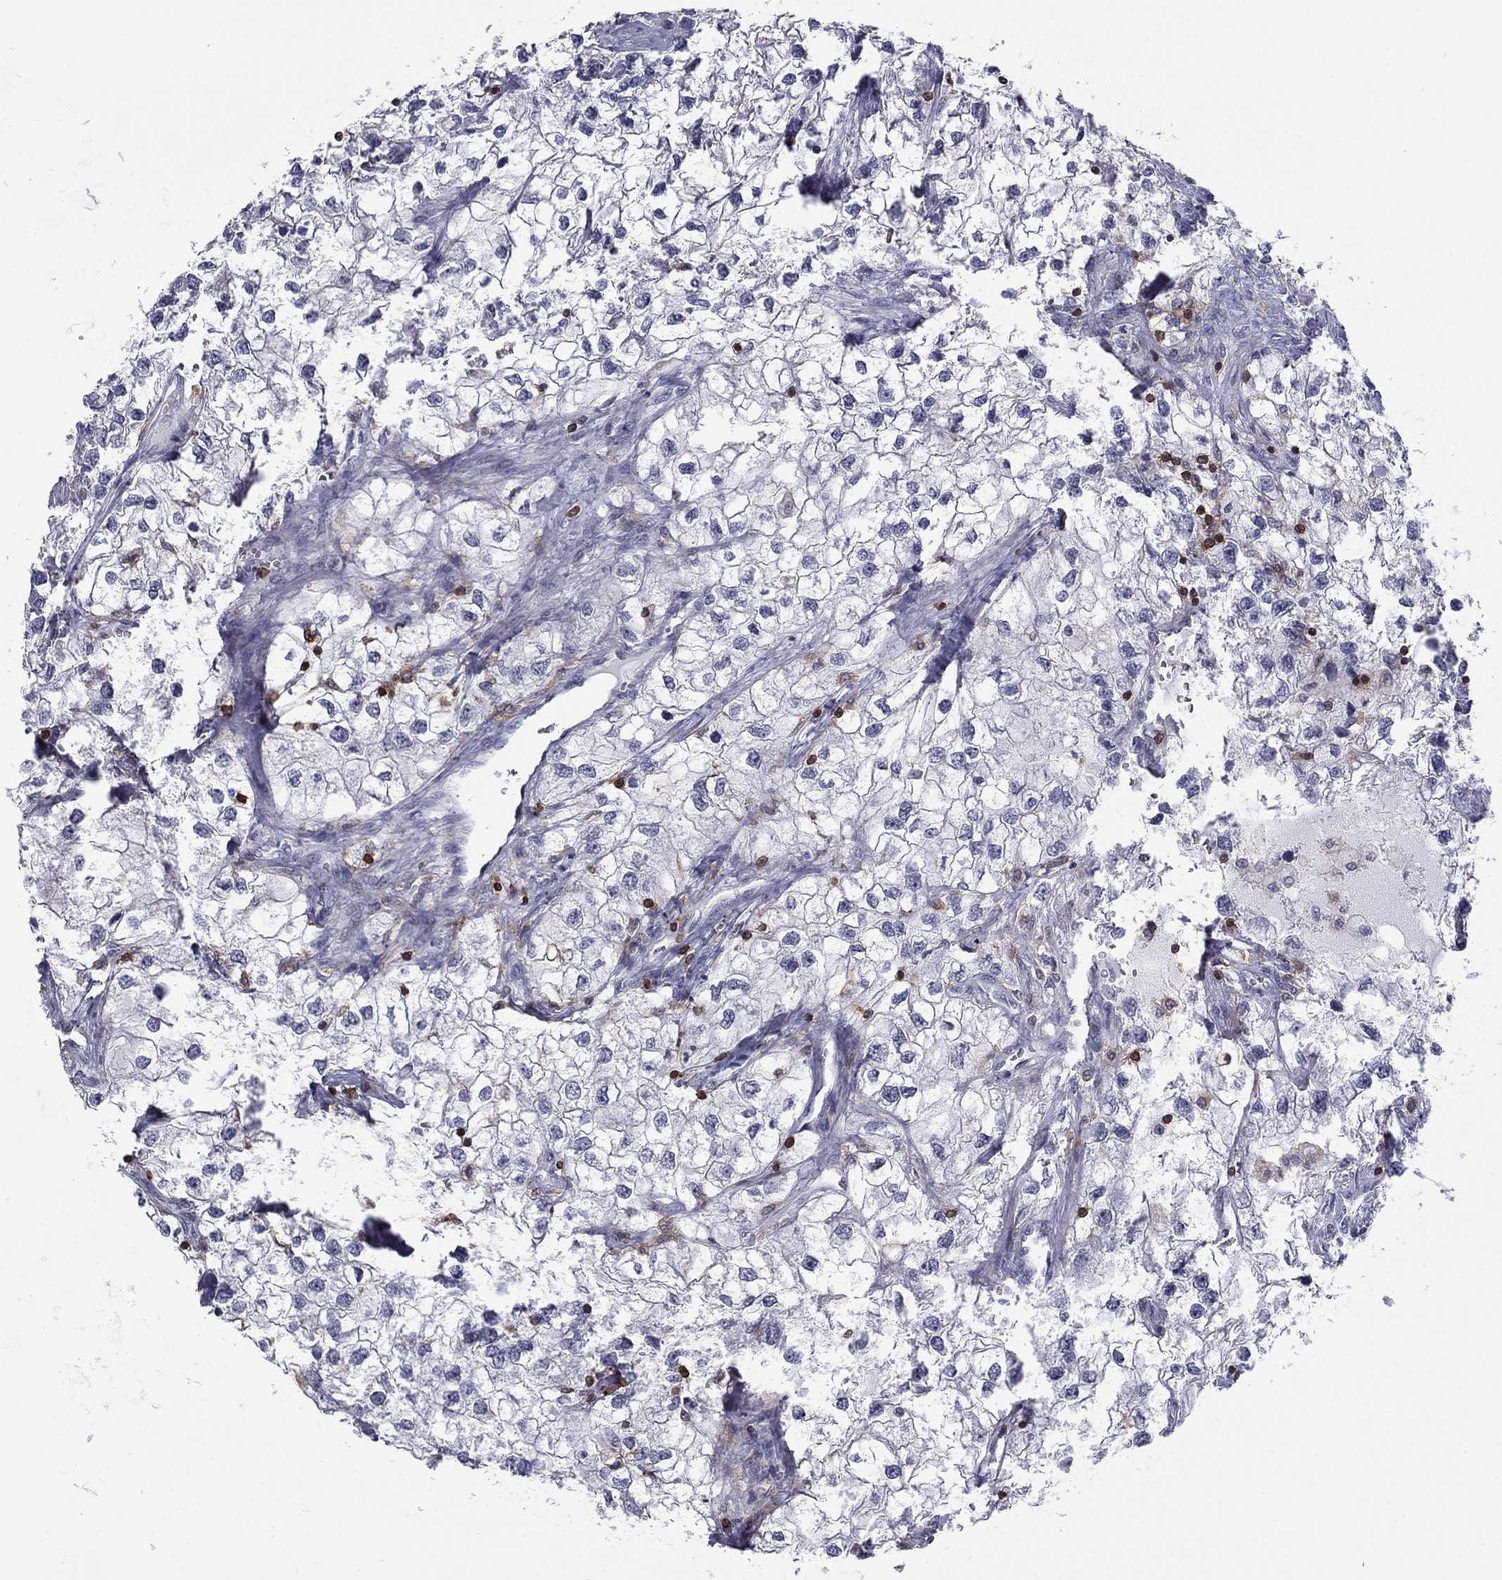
{"staining": {"intensity": "negative", "quantity": "none", "location": "none"}, "tissue": "renal cancer", "cell_type": "Tumor cells", "image_type": "cancer", "snomed": [{"axis": "morphology", "description": "Adenocarcinoma, NOS"}, {"axis": "topography", "description": "Kidney"}], "caption": "There is no significant expression in tumor cells of renal cancer (adenocarcinoma).", "gene": "ARHGAP27", "patient": {"sex": "male", "age": 59}}